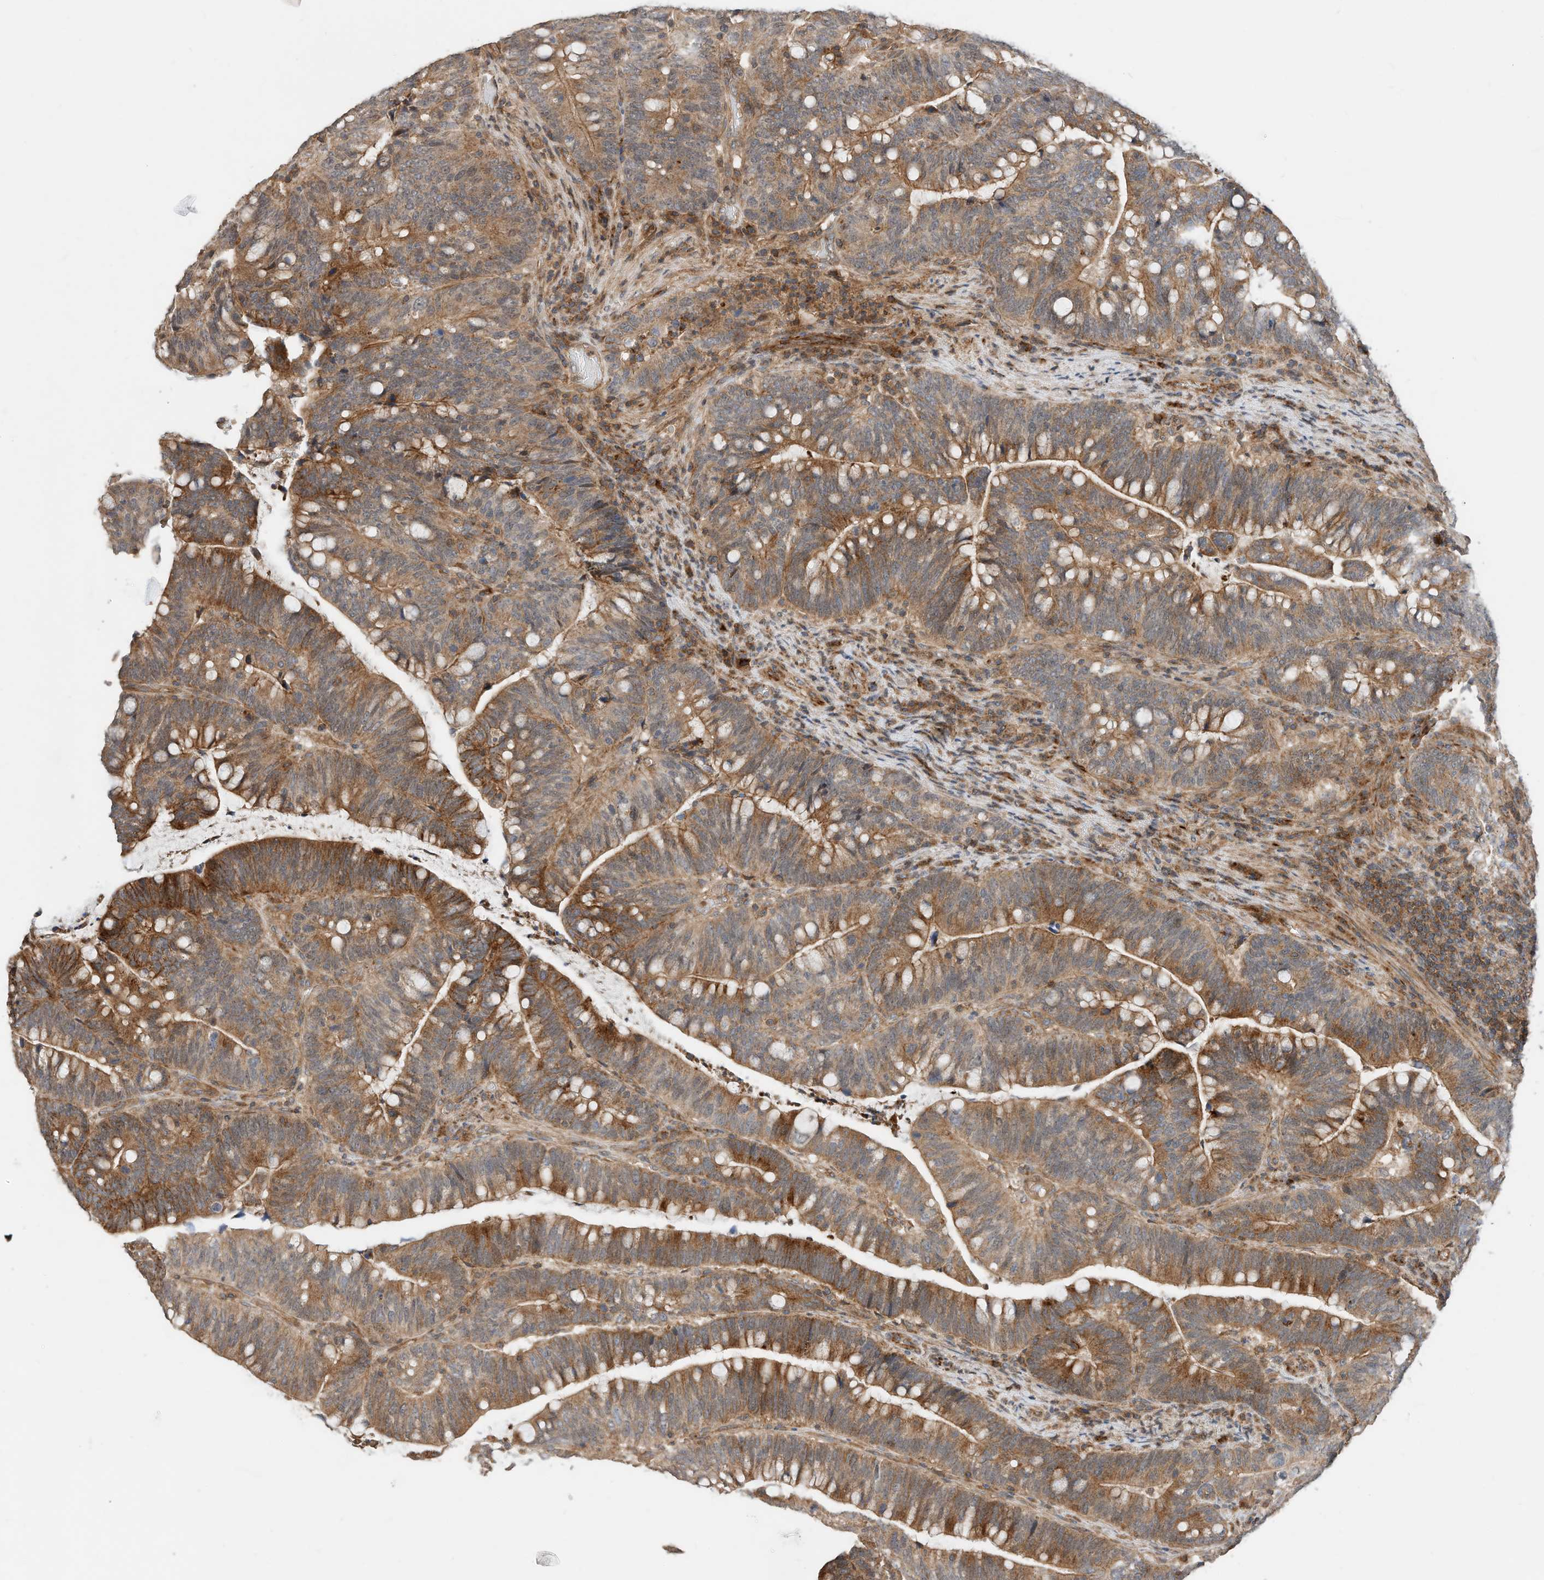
{"staining": {"intensity": "moderate", "quantity": ">75%", "location": "cytoplasmic/membranous"}, "tissue": "colorectal cancer", "cell_type": "Tumor cells", "image_type": "cancer", "snomed": [{"axis": "morphology", "description": "Adenocarcinoma, NOS"}, {"axis": "topography", "description": "Colon"}], "caption": "Colorectal cancer stained for a protein (brown) exhibits moderate cytoplasmic/membranous positive staining in approximately >75% of tumor cells.", "gene": "CPAMD8", "patient": {"sex": "female", "age": 66}}